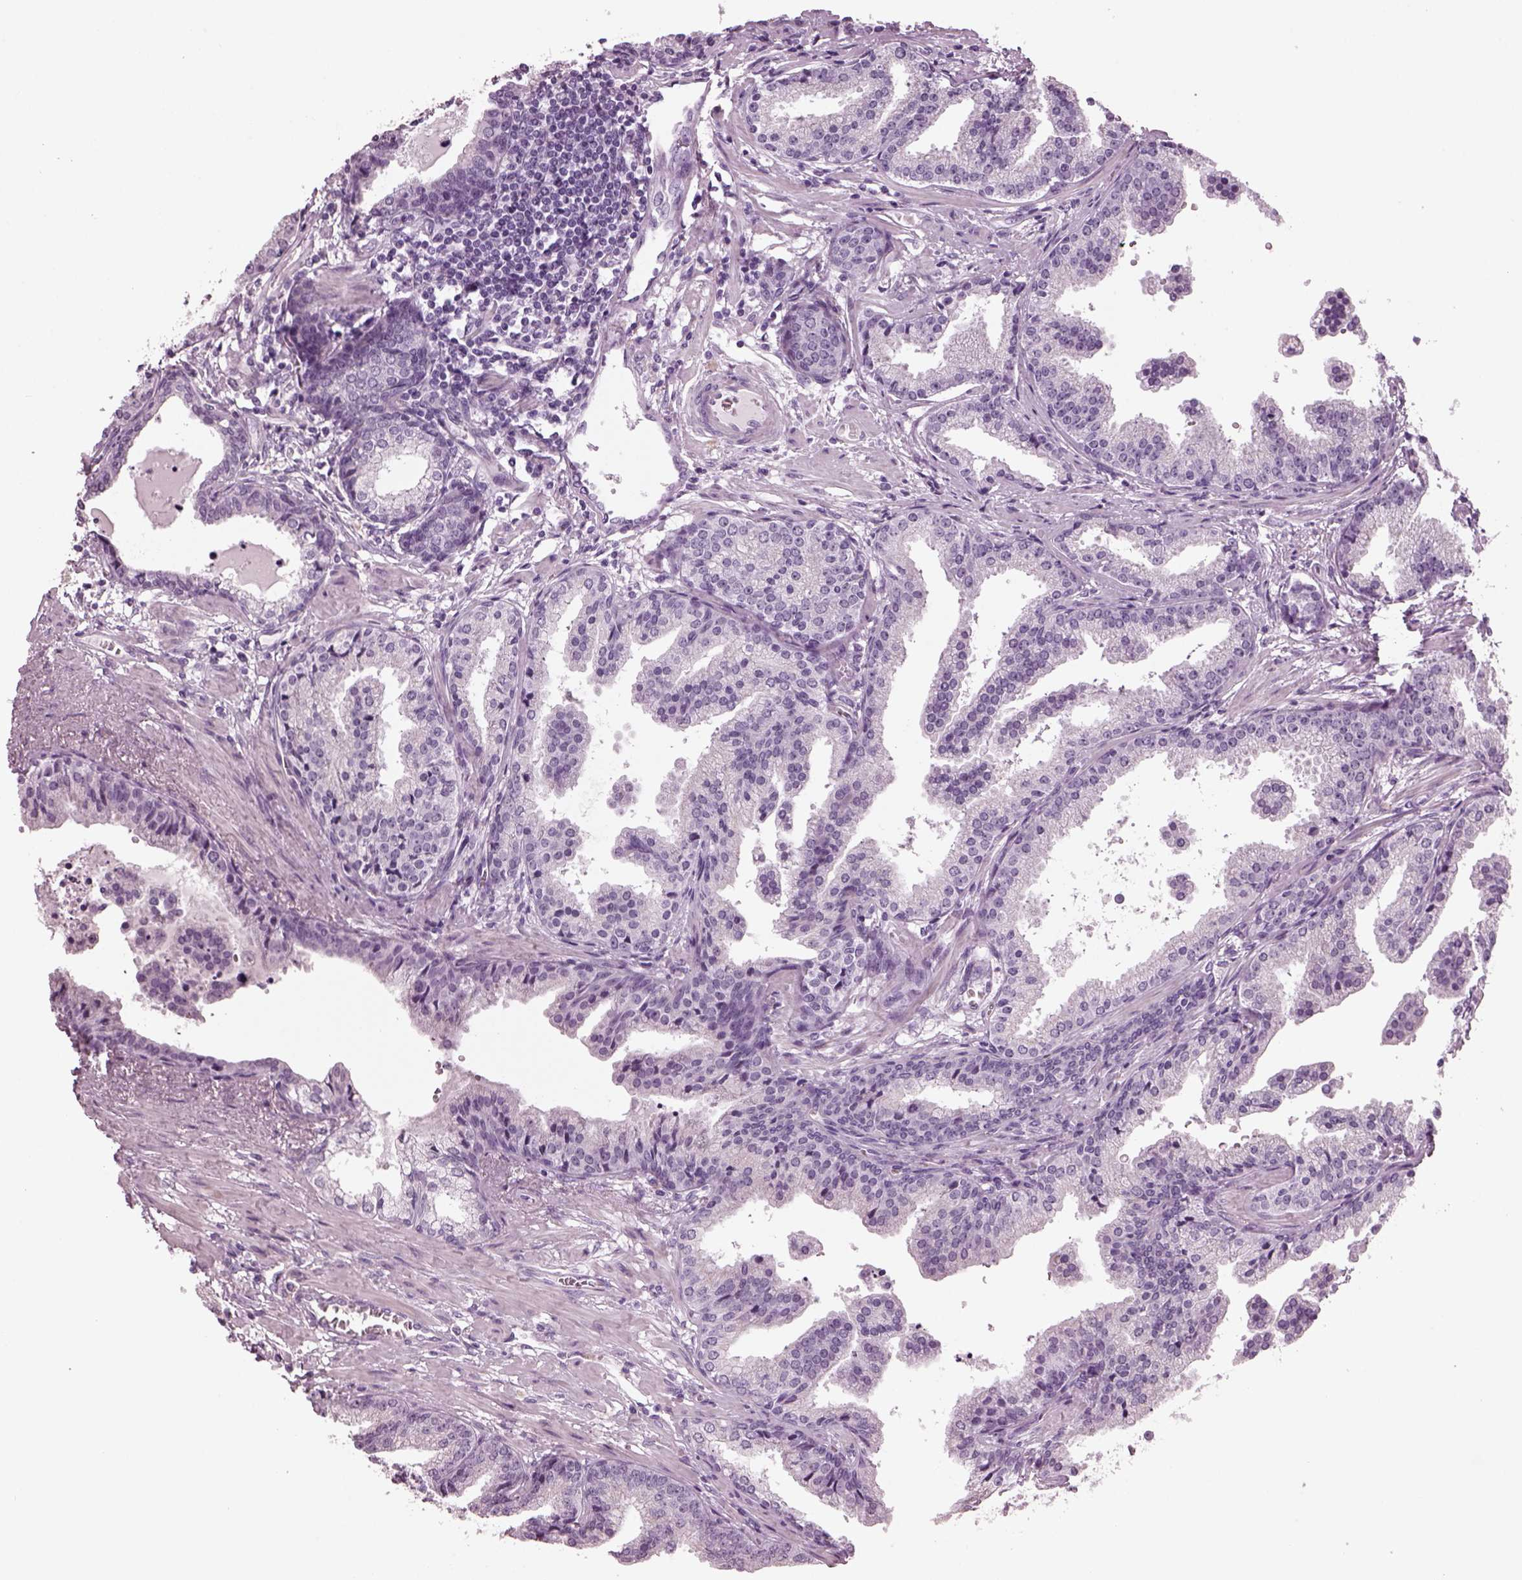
{"staining": {"intensity": "negative", "quantity": "none", "location": "none"}, "tissue": "prostate cancer", "cell_type": "Tumor cells", "image_type": "cancer", "snomed": [{"axis": "morphology", "description": "Adenocarcinoma, NOS"}, {"axis": "topography", "description": "Prostate"}], "caption": "A high-resolution photomicrograph shows IHC staining of adenocarcinoma (prostate), which shows no significant staining in tumor cells.", "gene": "PRR9", "patient": {"sex": "male", "age": 64}}